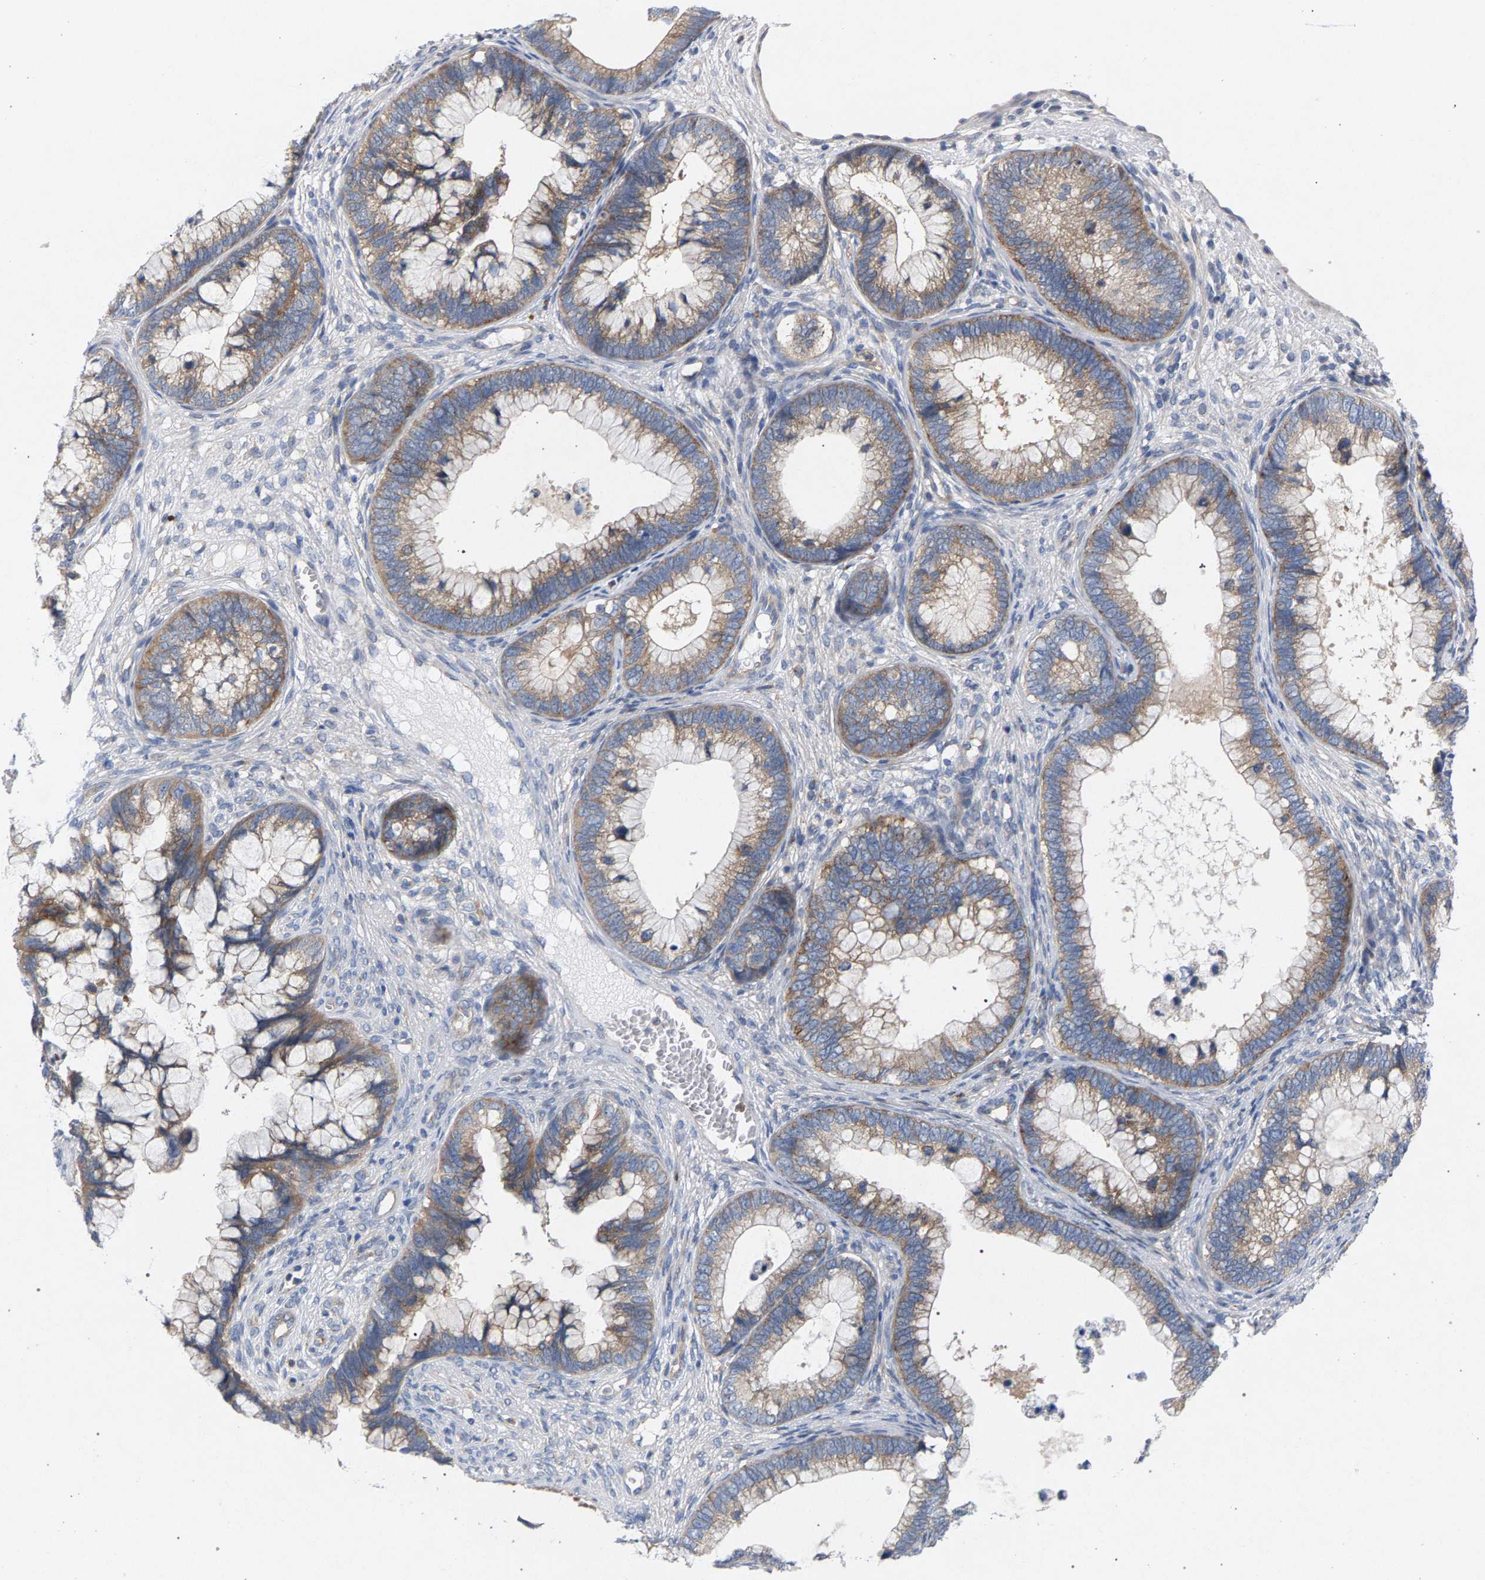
{"staining": {"intensity": "moderate", "quantity": ">75%", "location": "cytoplasmic/membranous"}, "tissue": "cervical cancer", "cell_type": "Tumor cells", "image_type": "cancer", "snomed": [{"axis": "morphology", "description": "Adenocarcinoma, NOS"}, {"axis": "topography", "description": "Cervix"}], "caption": "Human adenocarcinoma (cervical) stained for a protein (brown) shows moderate cytoplasmic/membranous positive positivity in approximately >75% of tumor cells.", "gene": "MAMDC2", "patient": {"sex": "female", "age": 44}}